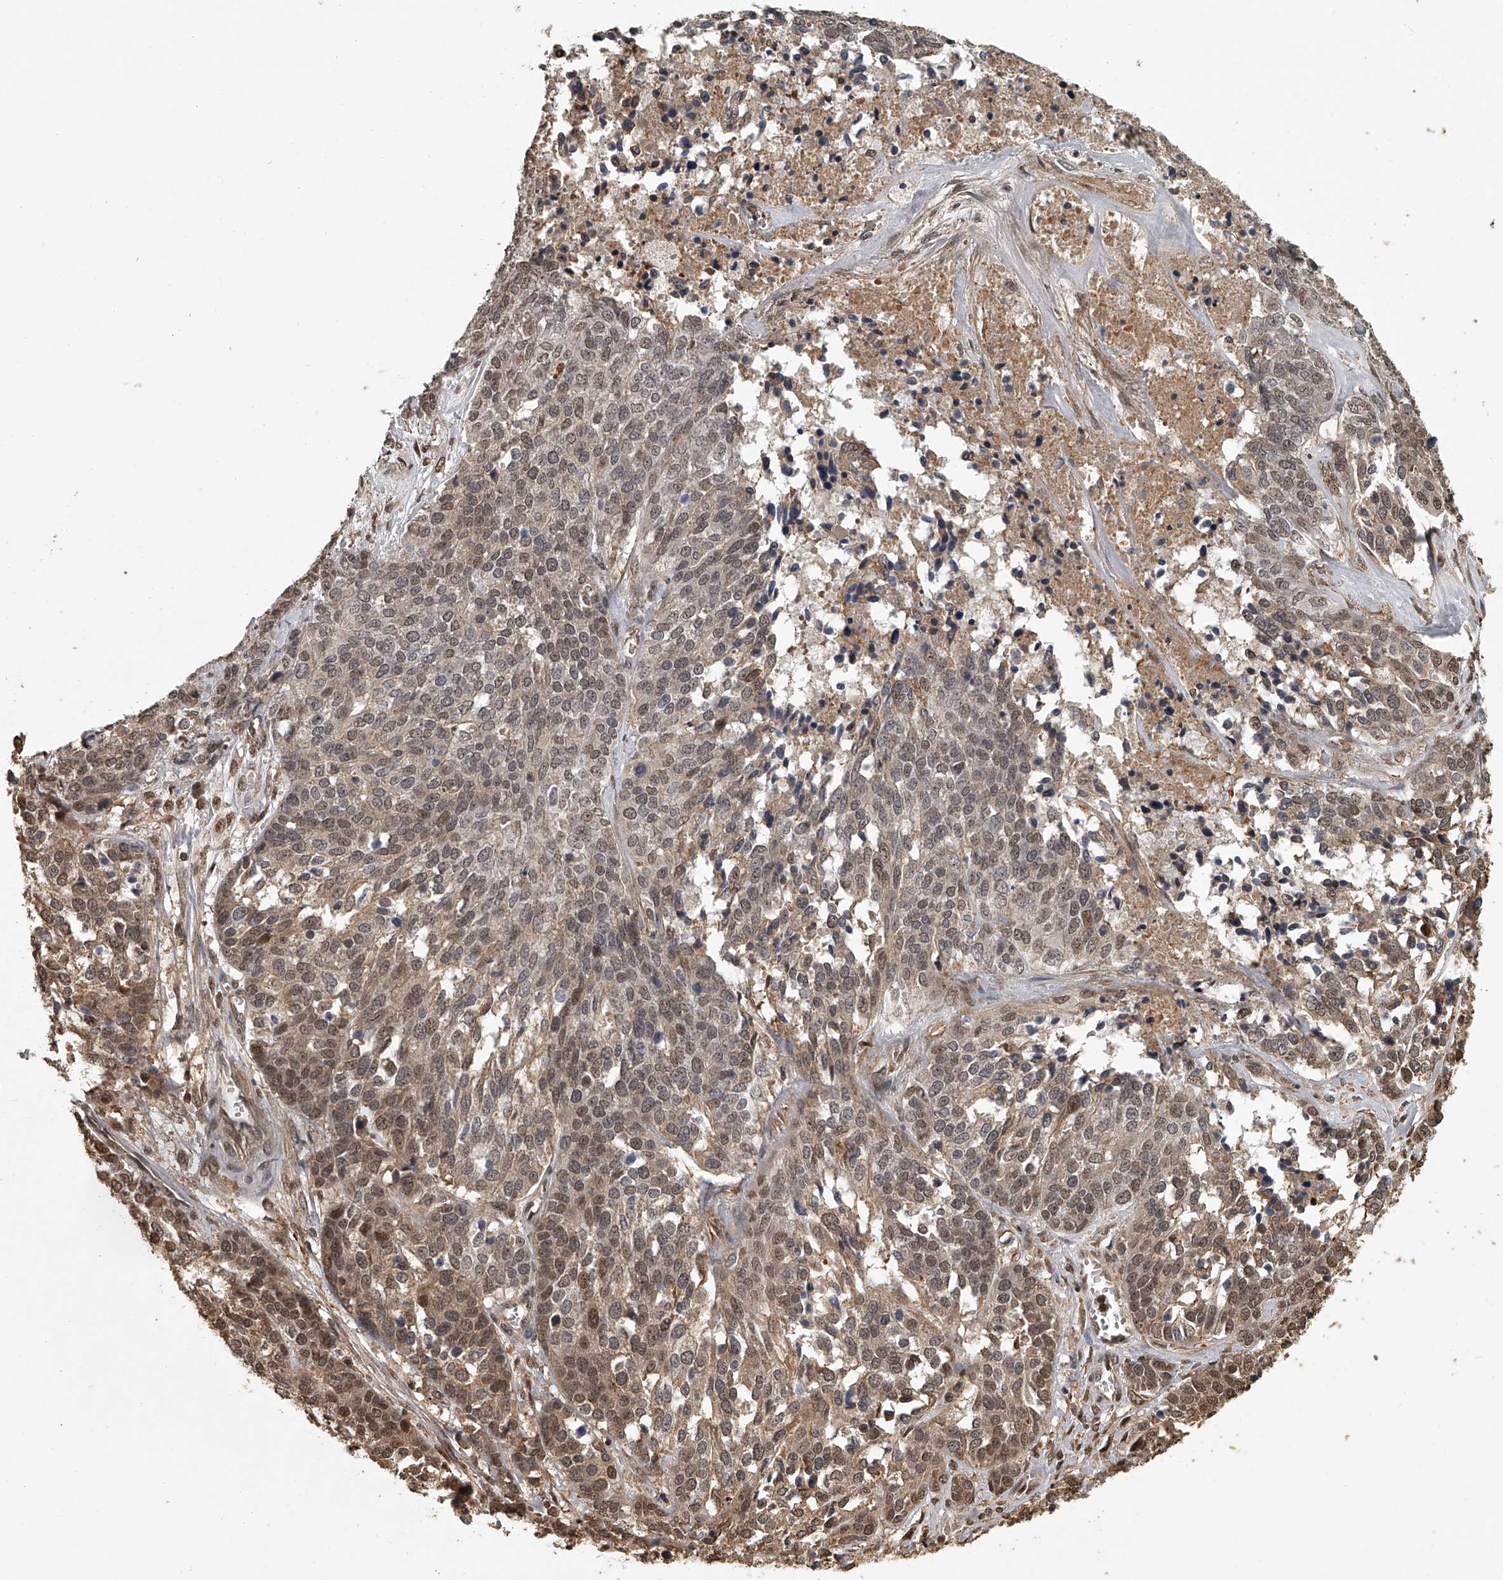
{"staining": {"intensity": "moderate", "quantity": "25%-75%", "location": "nuclear"}, "tissue": "ovarian cancer", "cell_type": "Tumor cells", "image_type": "cancer", "snomed": [{"axis": "morphology", "description": "Cystadenocarcinoma, serous, NOS"}, {"axis": "topography", "description": "Ovary"}], "caption": "An image of human ovarian cancer stained for a protein reveals moderate nuclear brown staining in tumor cells.", "gene": "PLEKHG1", "patient": {"sex": "female", "age": 44}}